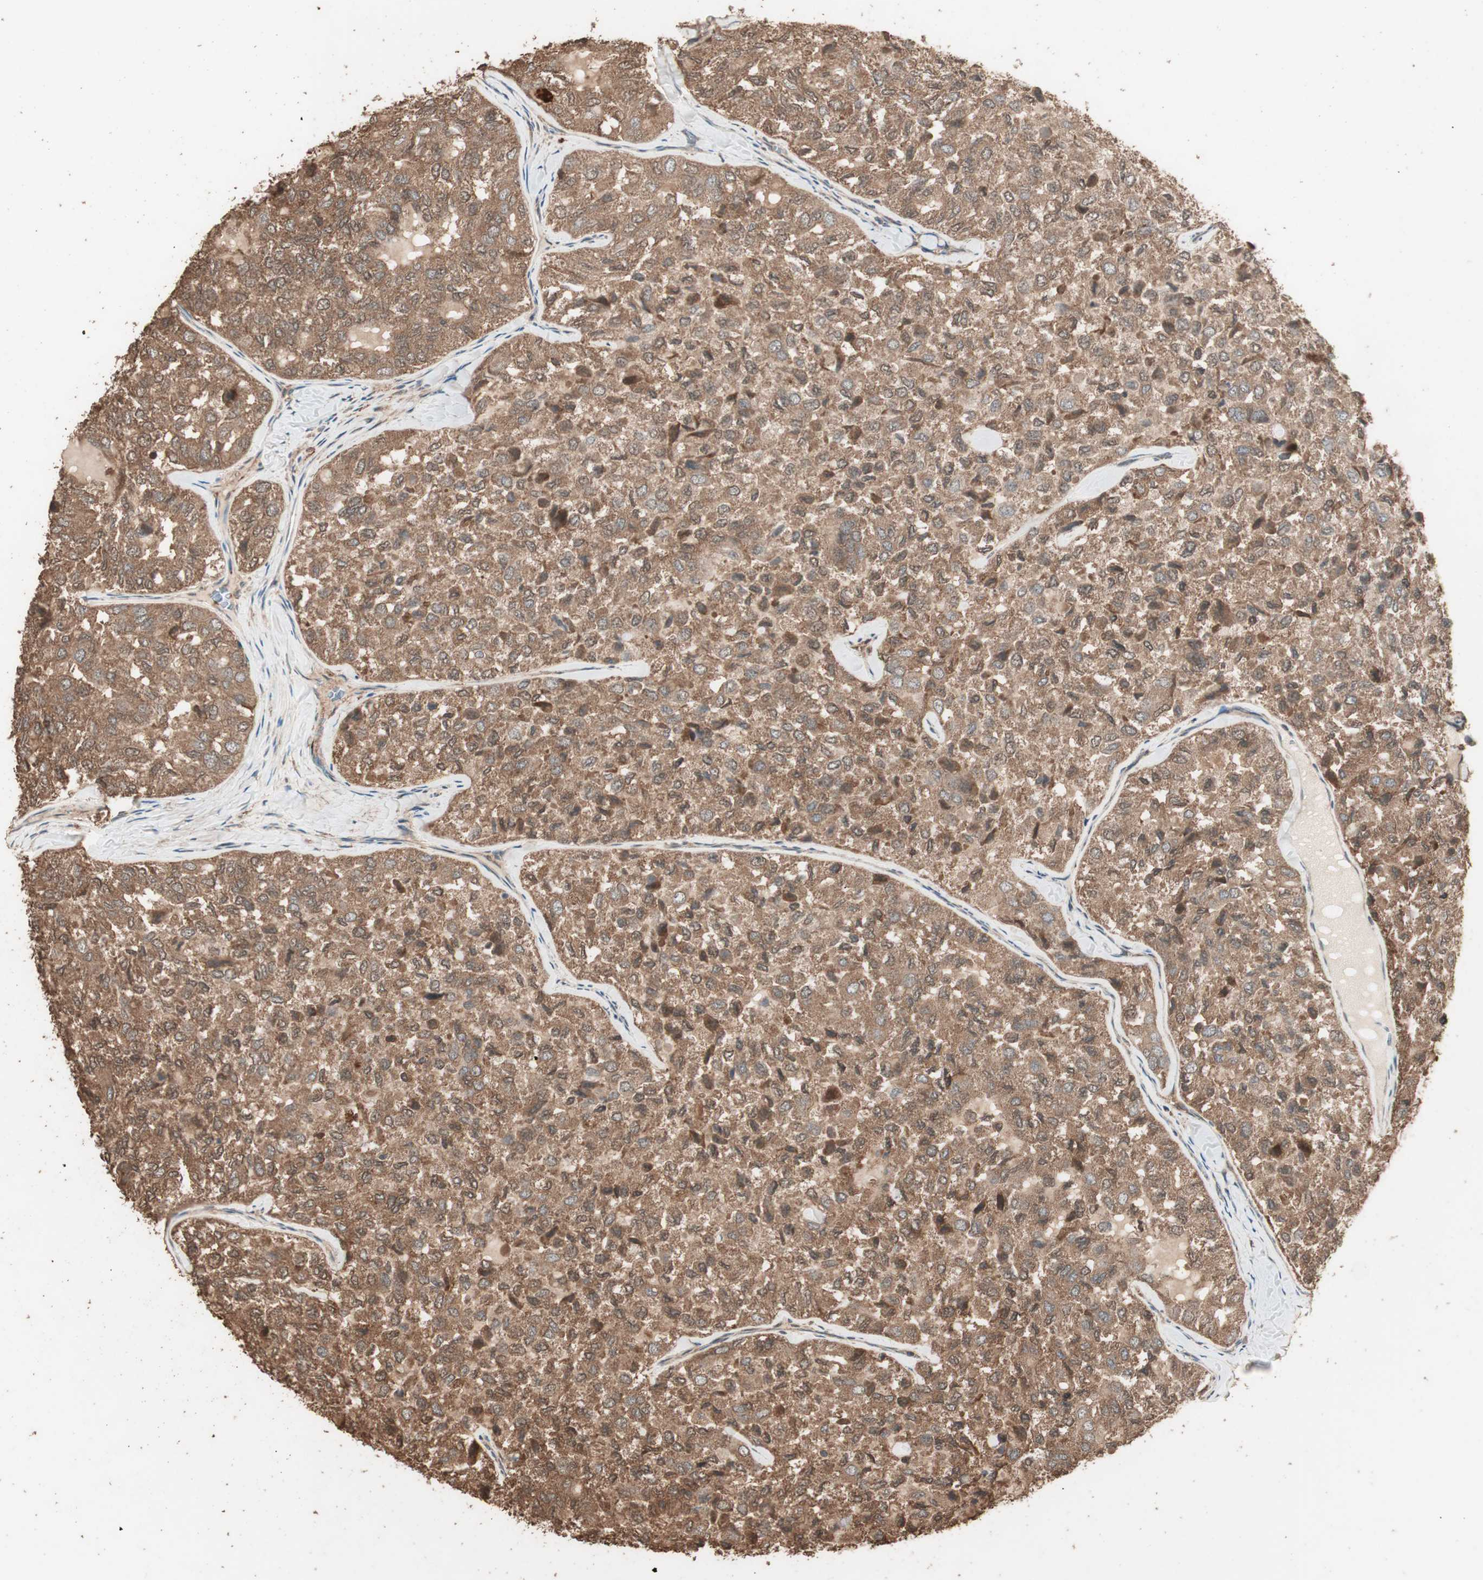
{"staining": {"intensity": "moderate", "quantity": ">75%", "location": "cytoplasmic/membranous"}, "tissue": "thyroid cancer", "cell_type": "Tumor cells", "image_type": "cancer", "snomed": [{"axis": "morphology", "description": "Follicular adenoma carcinoma, NOS"}, {"axis": "topography", "description": "Thyroid gland"}], "caption": "This image exhibits follicular adenoma carcinoma (thyroid) stained with immunohistochemistry to label a protein in brown. The cytoplasmic/membranous of tumor cells show moderate positivity for the protein. Nuclei are counter-stained blue.", "gene": "CCN4", "patient": {"sex": "male", "age": 75}}